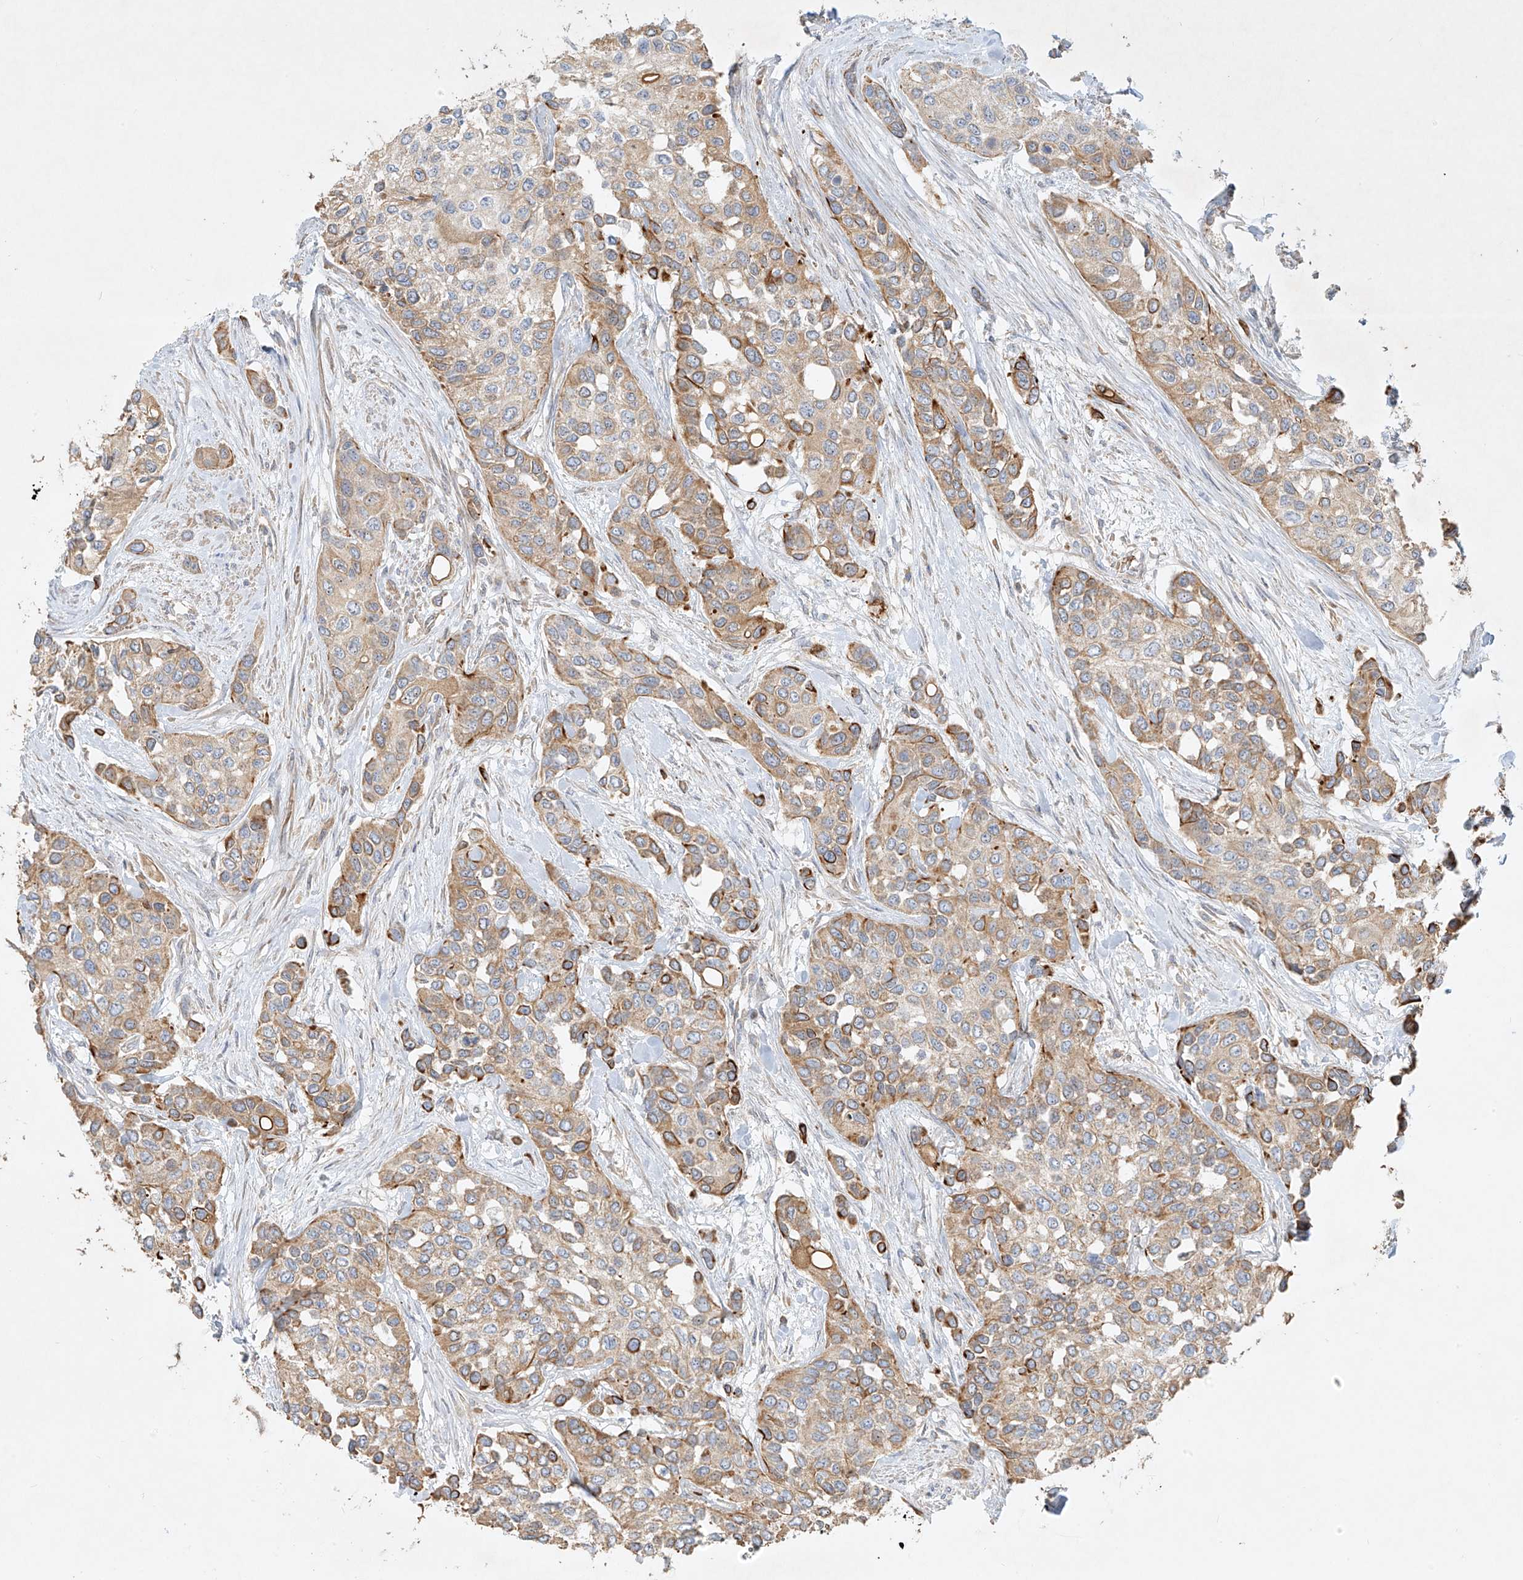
{"staining": {"intensity": "moderate", "quantity": ">75%", "location": "cytoplasmic/membranous"}, "tissue": "urothelial cancer", "cell_type": "Tumor cells", "image_type": "cancer", "snomed": [{"axis": "morphology", "description": "Normal tissue, NOS"}, {"axis": "morphology", "description": "Urothelial carcinoma, High grade"}, {"axis": "topography", "description": "Vascular tissue"}, {"axis": "topography", "description": "Urinary bladder"}], "caption": "The image shows a brown stain indicating the presence of a protein in the cytoplasmic/membranous of tumor cells in urothelial carcinoma (high-grade).", "gene": "KPNA7", "patient": {"sex": "female", "age": 56}}